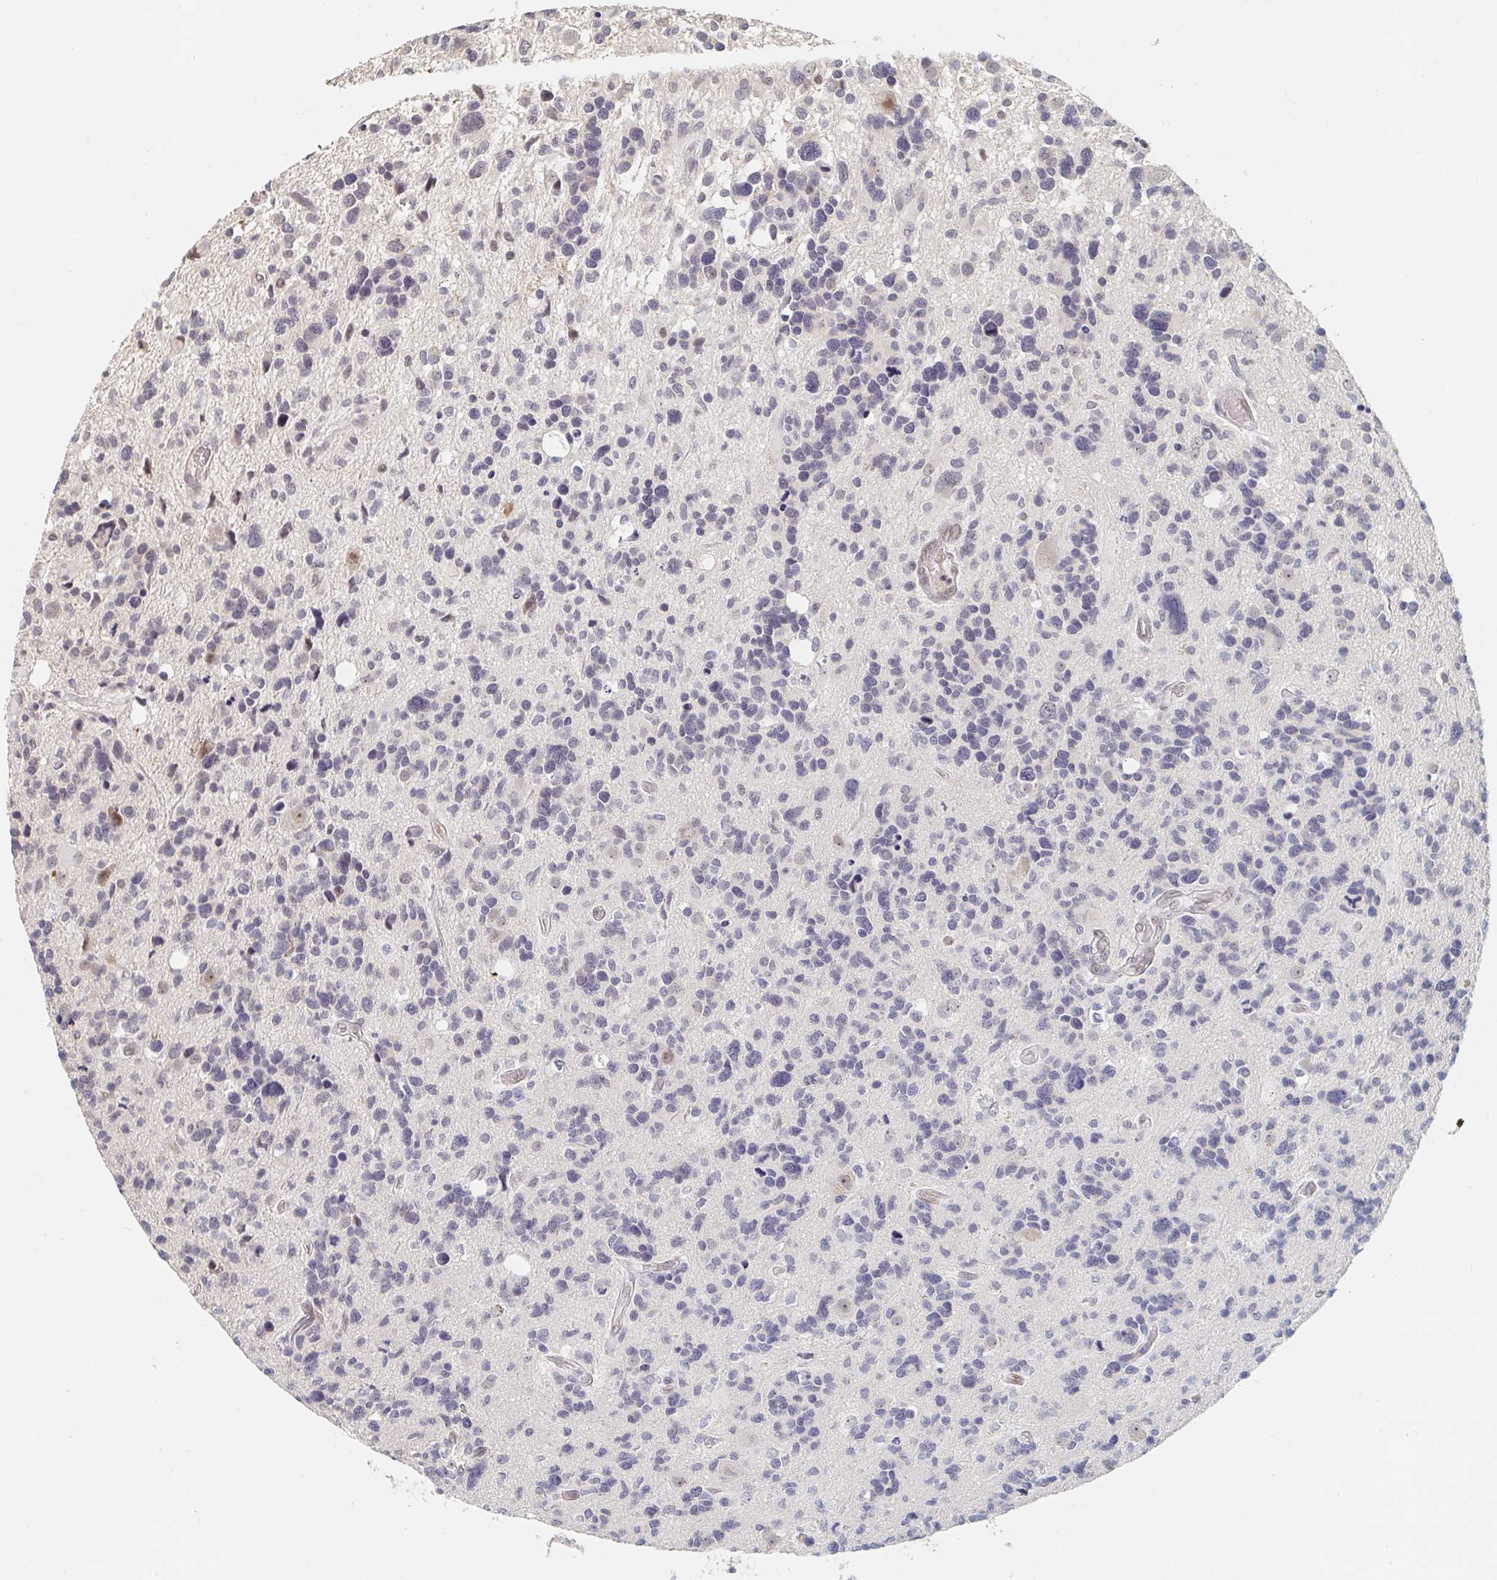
{"staining": {"intensity": "negative", "quantity": "none", "location": "none"}, "tissue": "glioma", "cell_type": "Tumor cells", "image_type": "cancer", "snomed": [{"axis": "morphology", "description": "Glioma, malignant, High grade"}, {"axis": "topography", "description": "Brain"}], "caption": "Immunohistochemical staining of glioma displays no significant expression in tumor cells.", "gene": "CHD2", "patient": {"sex": "male", "age": 49}}